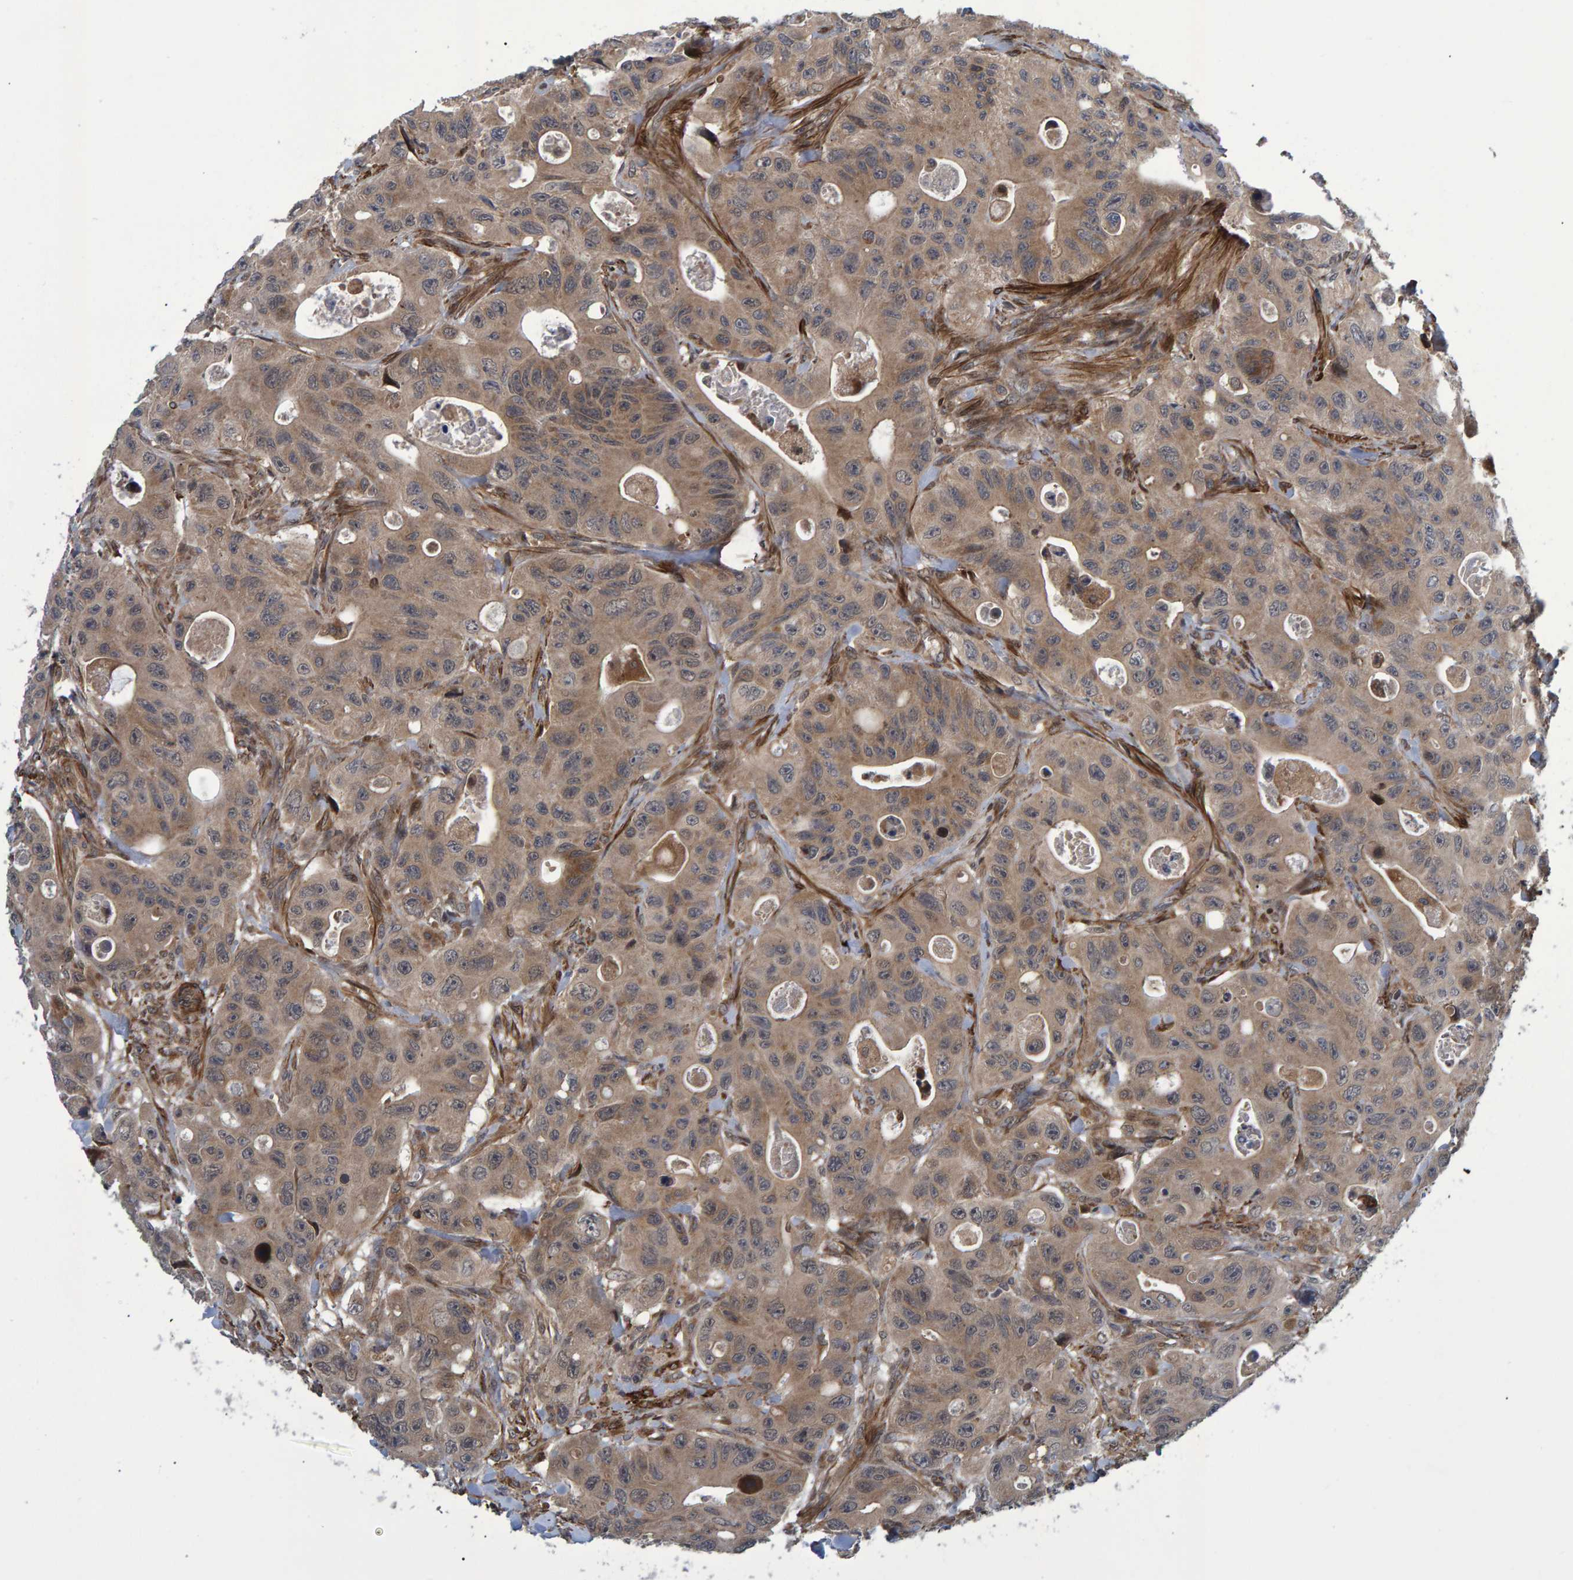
{"staining": {"intensity": "moderate", "quantity": ">75%", "location": "cytoplasmic/membranous"}, "tissue": "colorectal cancer", "cell_type": "Tumor cells", "image_type": "cancer", "snomed": [{"axis": "morphology", "description": "Adenocarcinoma, NOS"}, {"axis": "topography", "description": "Colon"}], "caption": "The histopathology image shows a brown stain indicating the presence of a protein in the cytoplasmic/membranous of tumor cells in adenocarcinoma (colorectal).", "gene": "ATP6V1H", "patient": {"sex": "female", "age": 46}}